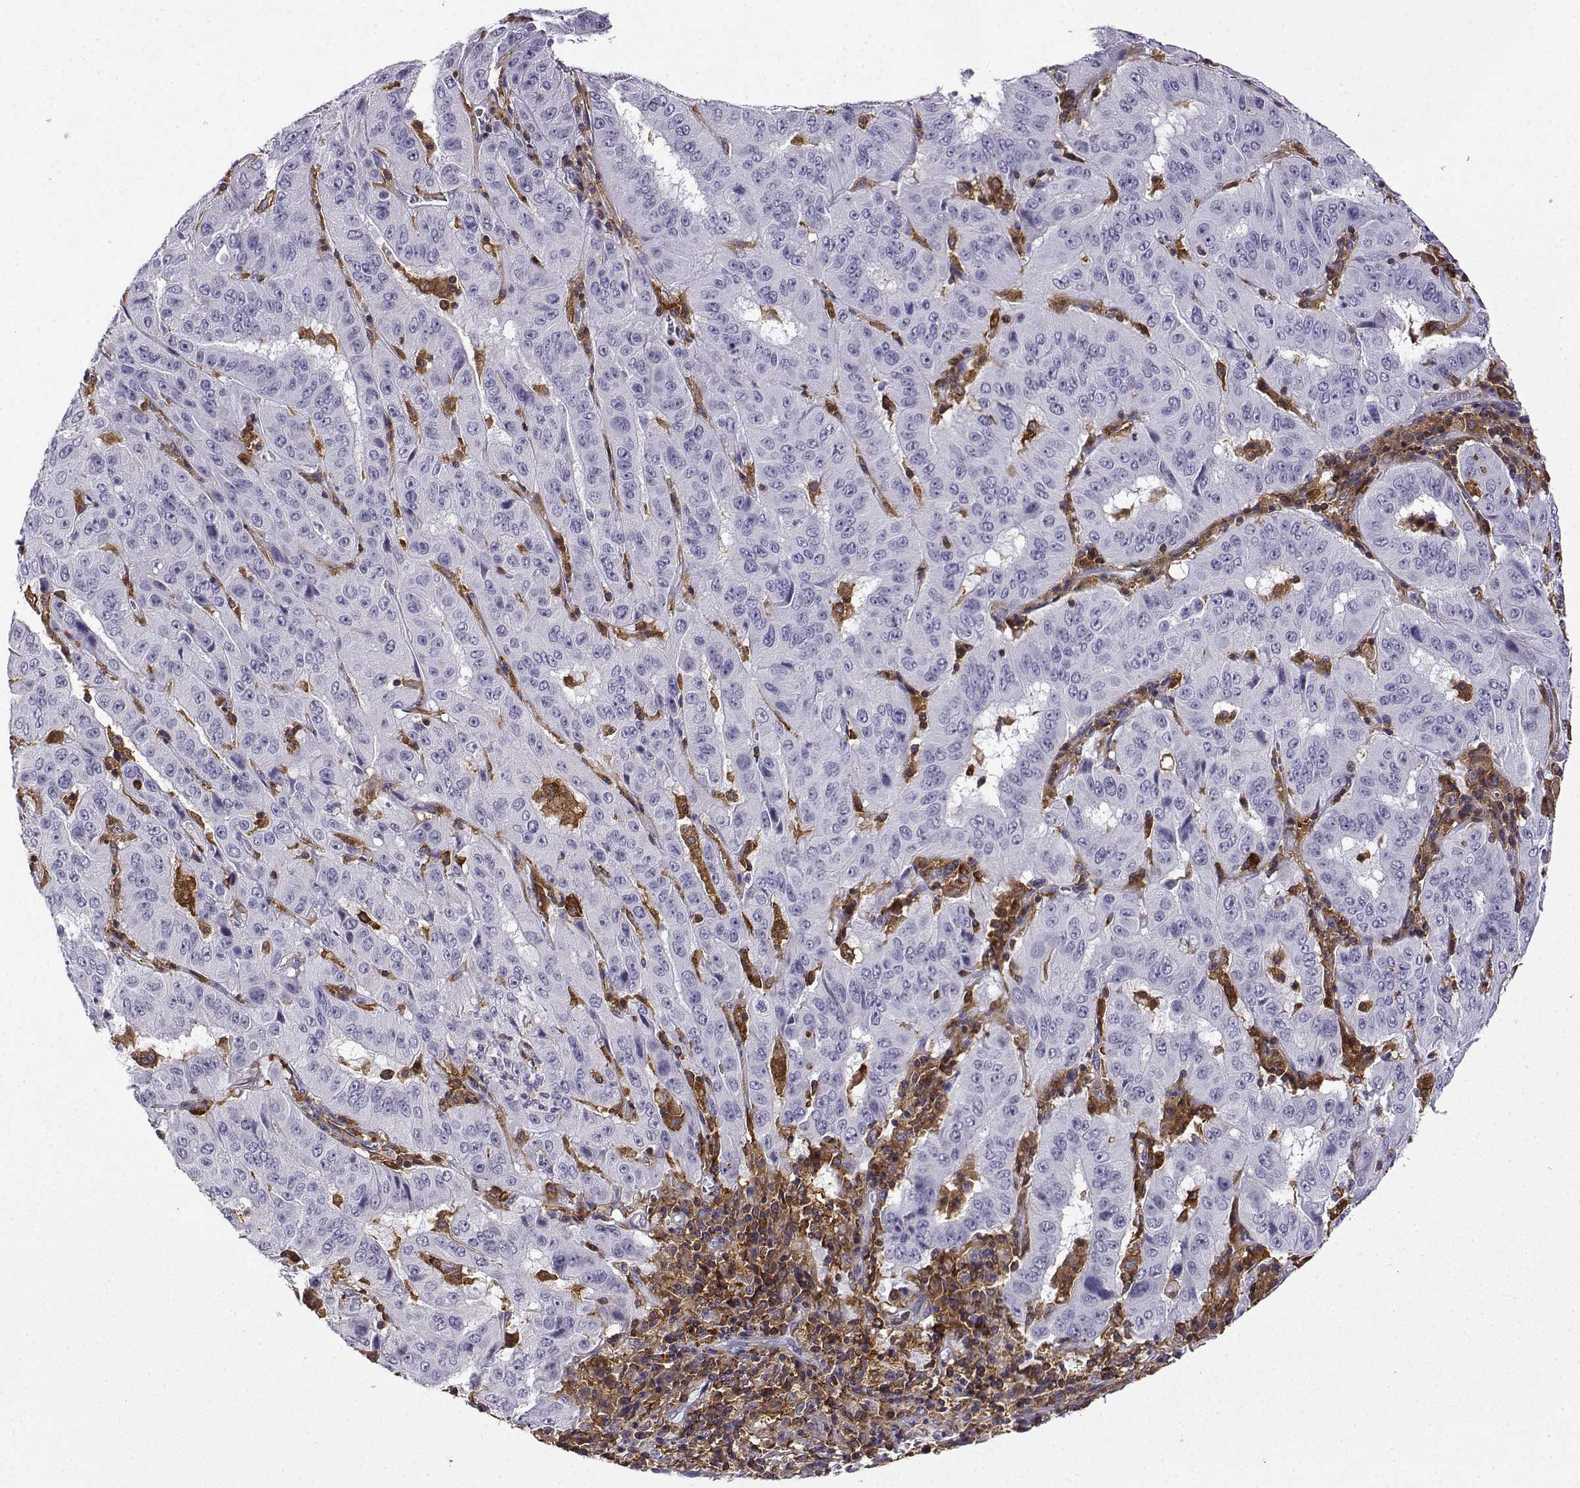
{"staining": {"intensity": "negative", "quantity": "none", "location": "none"}, "tissue": "pancreatic cancer", "cell_type": "Tumor cells", "image_type": "cancer", "snomed": [{"axis": "morphology", "description": "Adenocarcinoma, NOS"}, {"axis": "topography", "description": "Pancreas"}], "caption": "Immunohistochemistry (IHC) image of neoplastic tissue: pancreatic adenocarcinoma stained with DAB shows no significant protein staining in tumor cells. (Immunohistochemistry, brightfield microscopy, high magnification).", "gene": "DOCK10", "patient": {"sex": "male", "age": 63}}